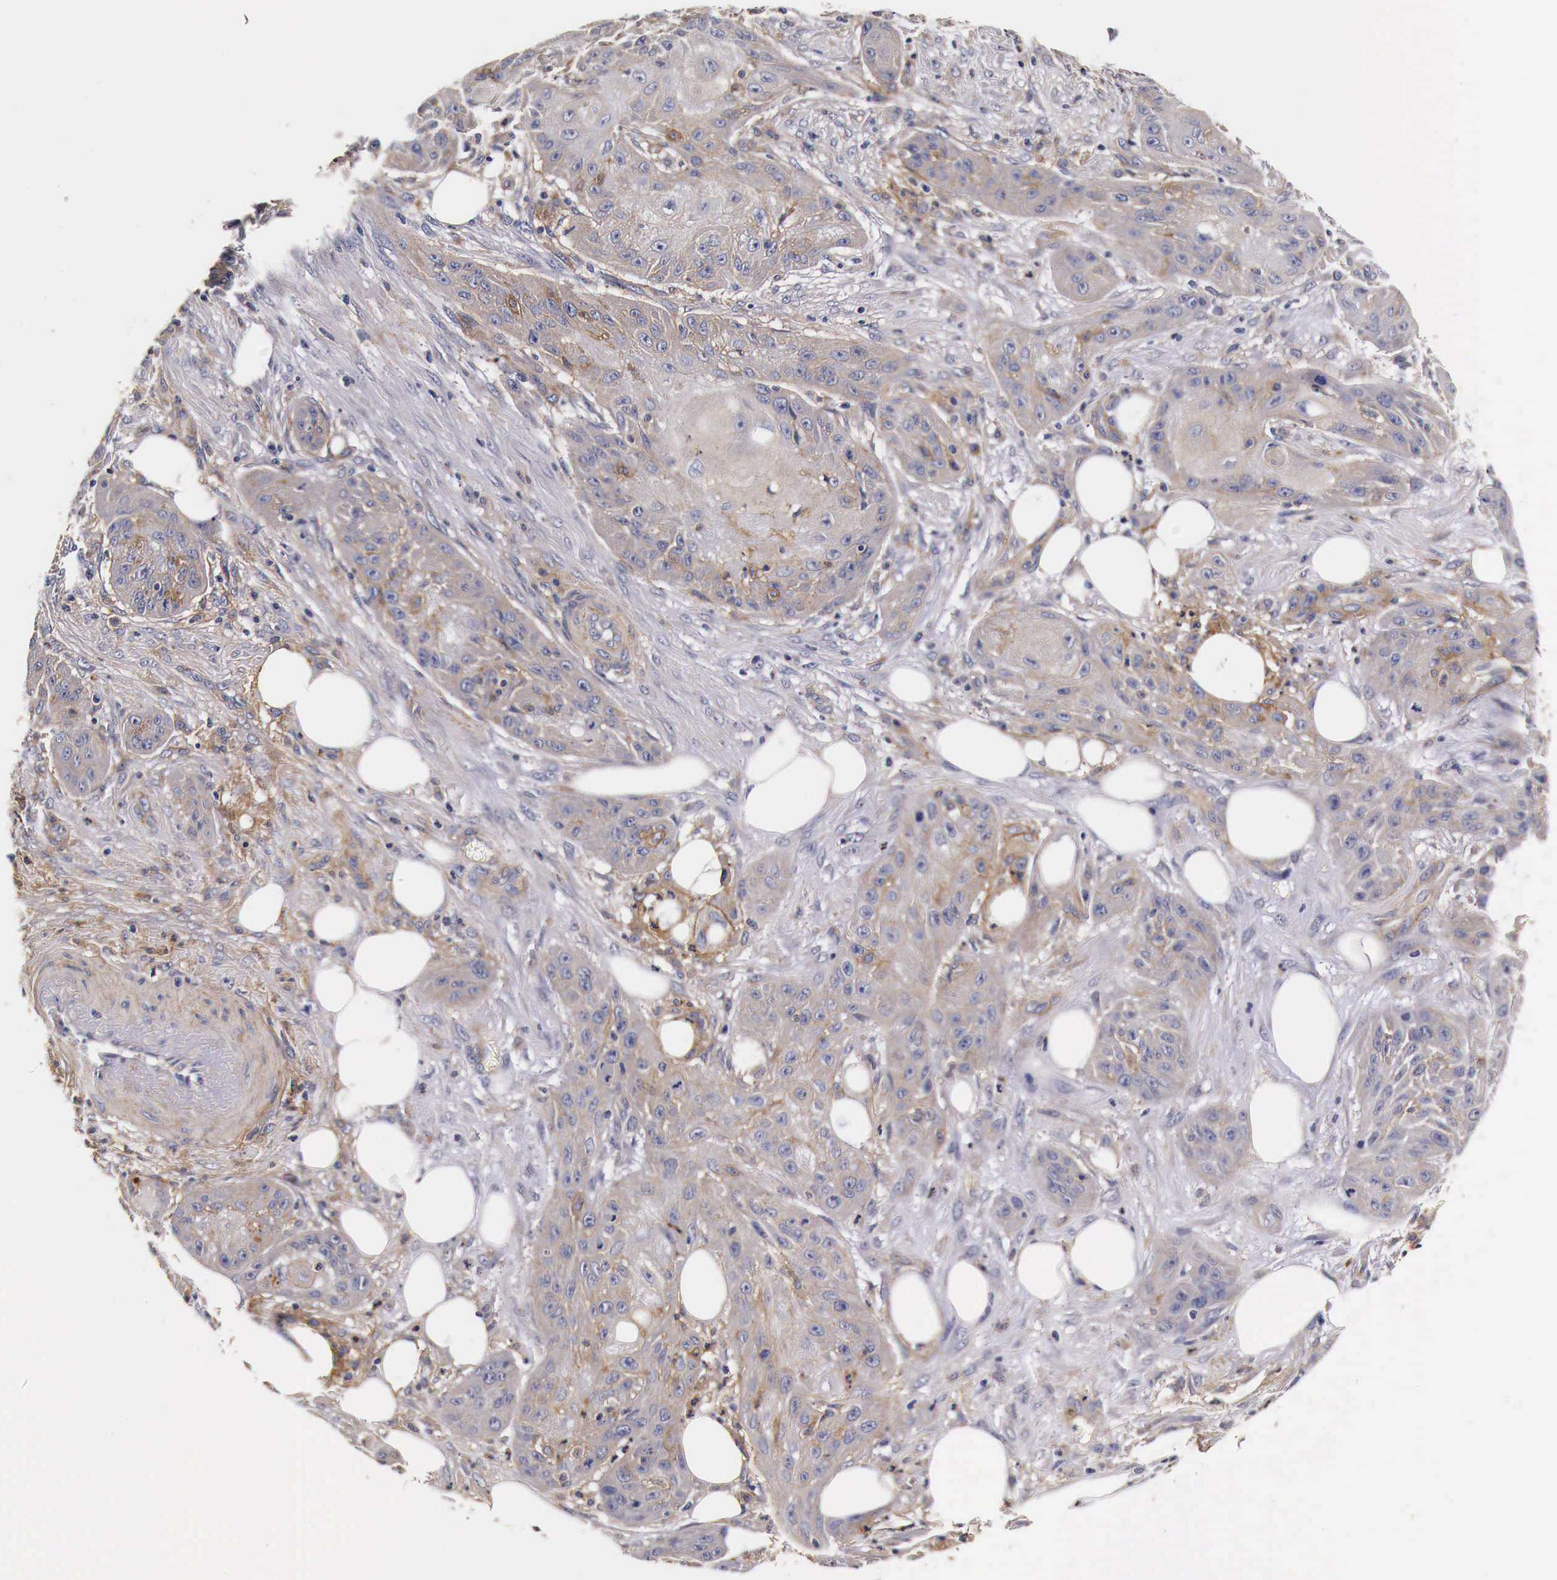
{"staining": {"intensity": "weak", "quantity": ">75%", "location": "cytoplasmic/membranous"}, "tissue": "skin cancer", "cell_type": "Tumor cells", "image_type": "cancer", "snomed": [{"axis": "morphology", "description": "Squamous cell carcinoma, NOS"}, {"axis": "topography", "description": "Skin"}], "caption": "Skin cancer (squamous cell carcinoma) stained with DAB IHC reveals low levels of weak cytoplasmic/membranous staining in approximately >75% of tumor cells.", "gene": "RP2", "patient": {"sex": "female", "age": 88}}